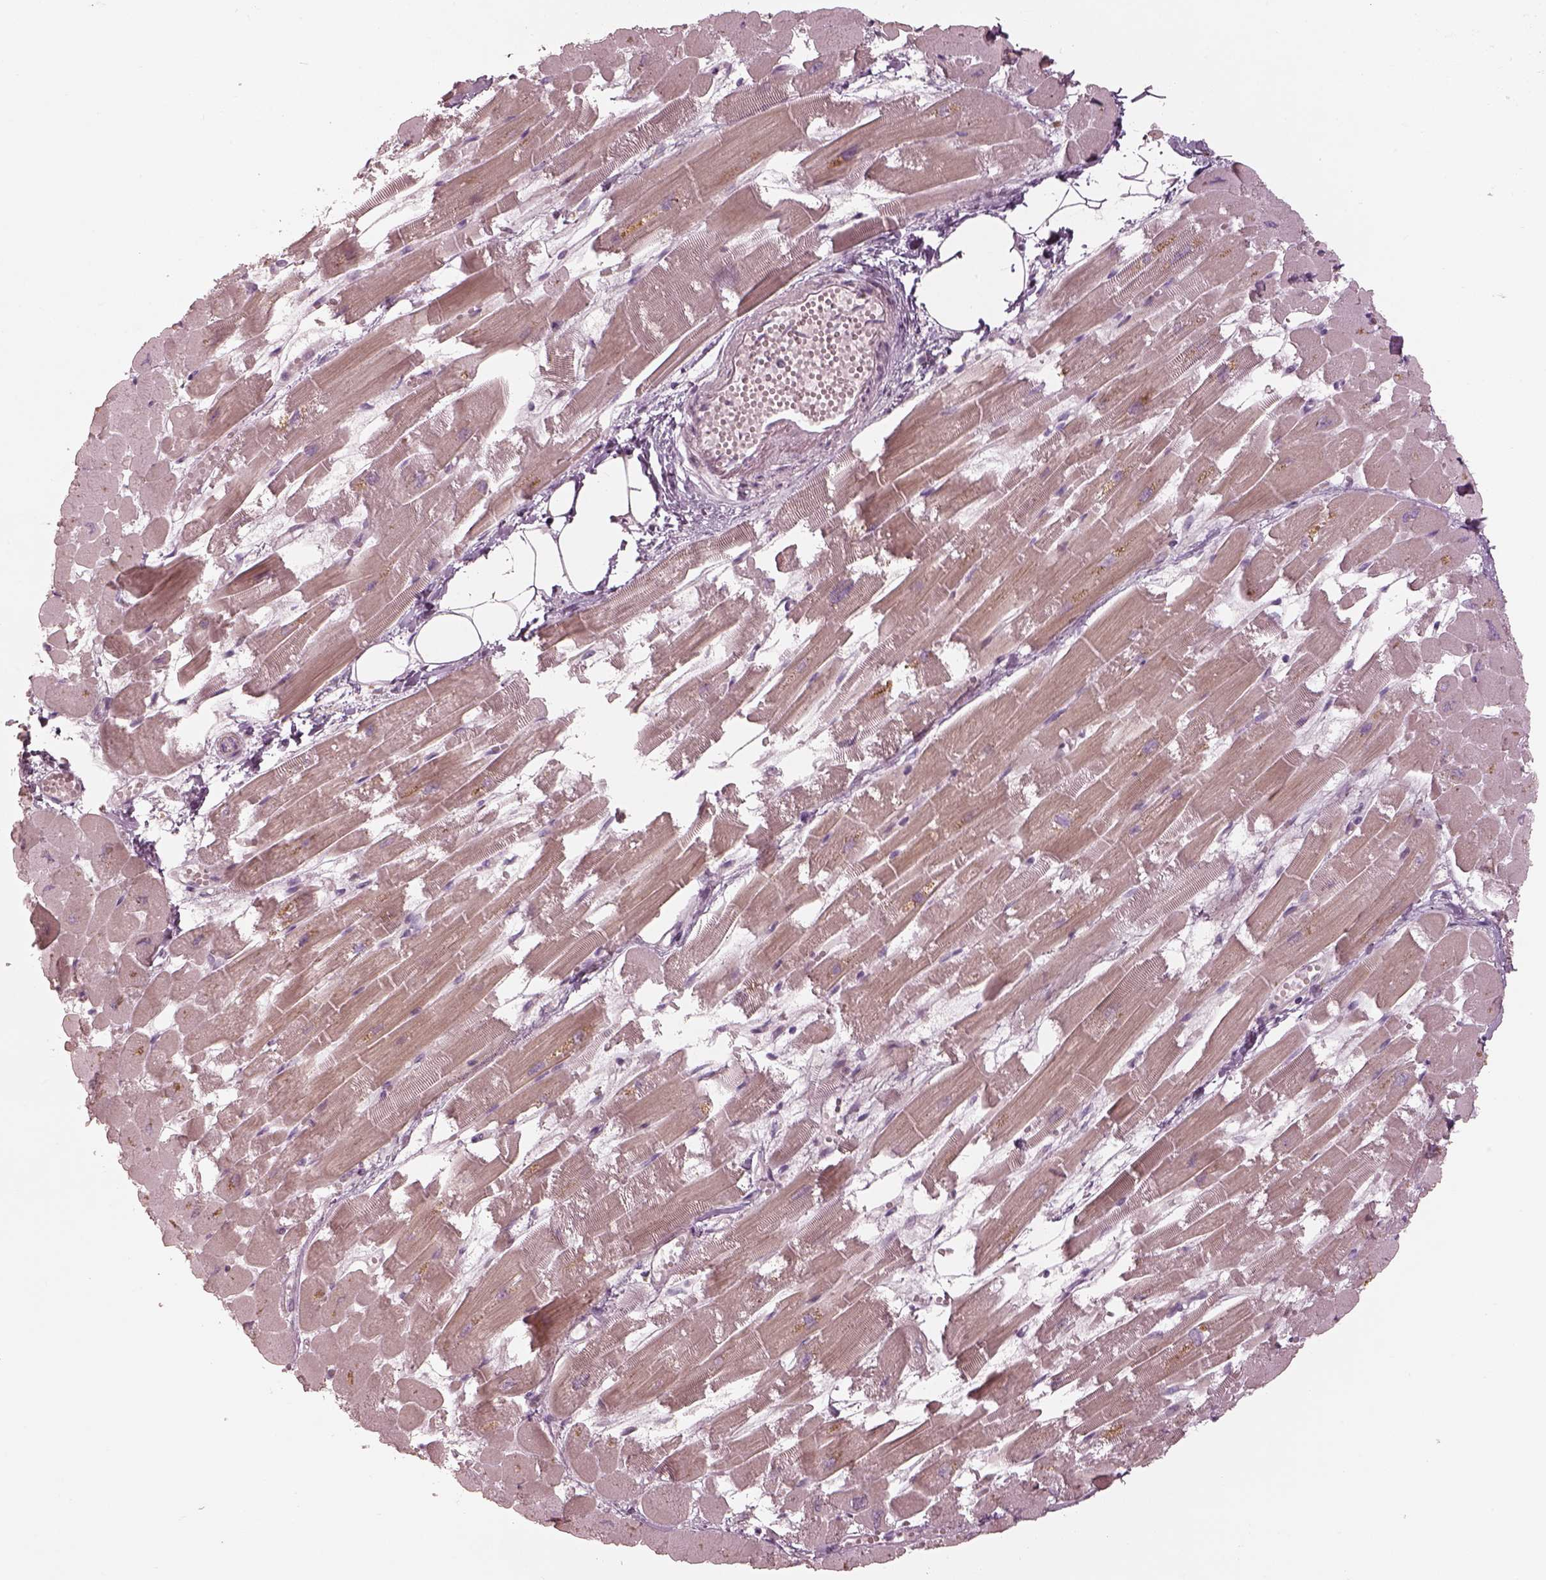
{"staining": {"intensity": "negative", "quantity": "none", "location": "none"}, "tissue": "heart muscle", "cell_type": "Cardiomyocytes", "image_type": "normal", "snomed": [{"axis": "morphology", "description": "Normal tissue, NOS"}, {"axis": "topography", "description": "Heart"}], "caption": "Human heart muscle stained for a protein using immunohistochemistry (IHC) reveals no staining in cardiomyocytes.", "gene": "SPATA6L", "patient": {"sex": "female", "age": 52}}